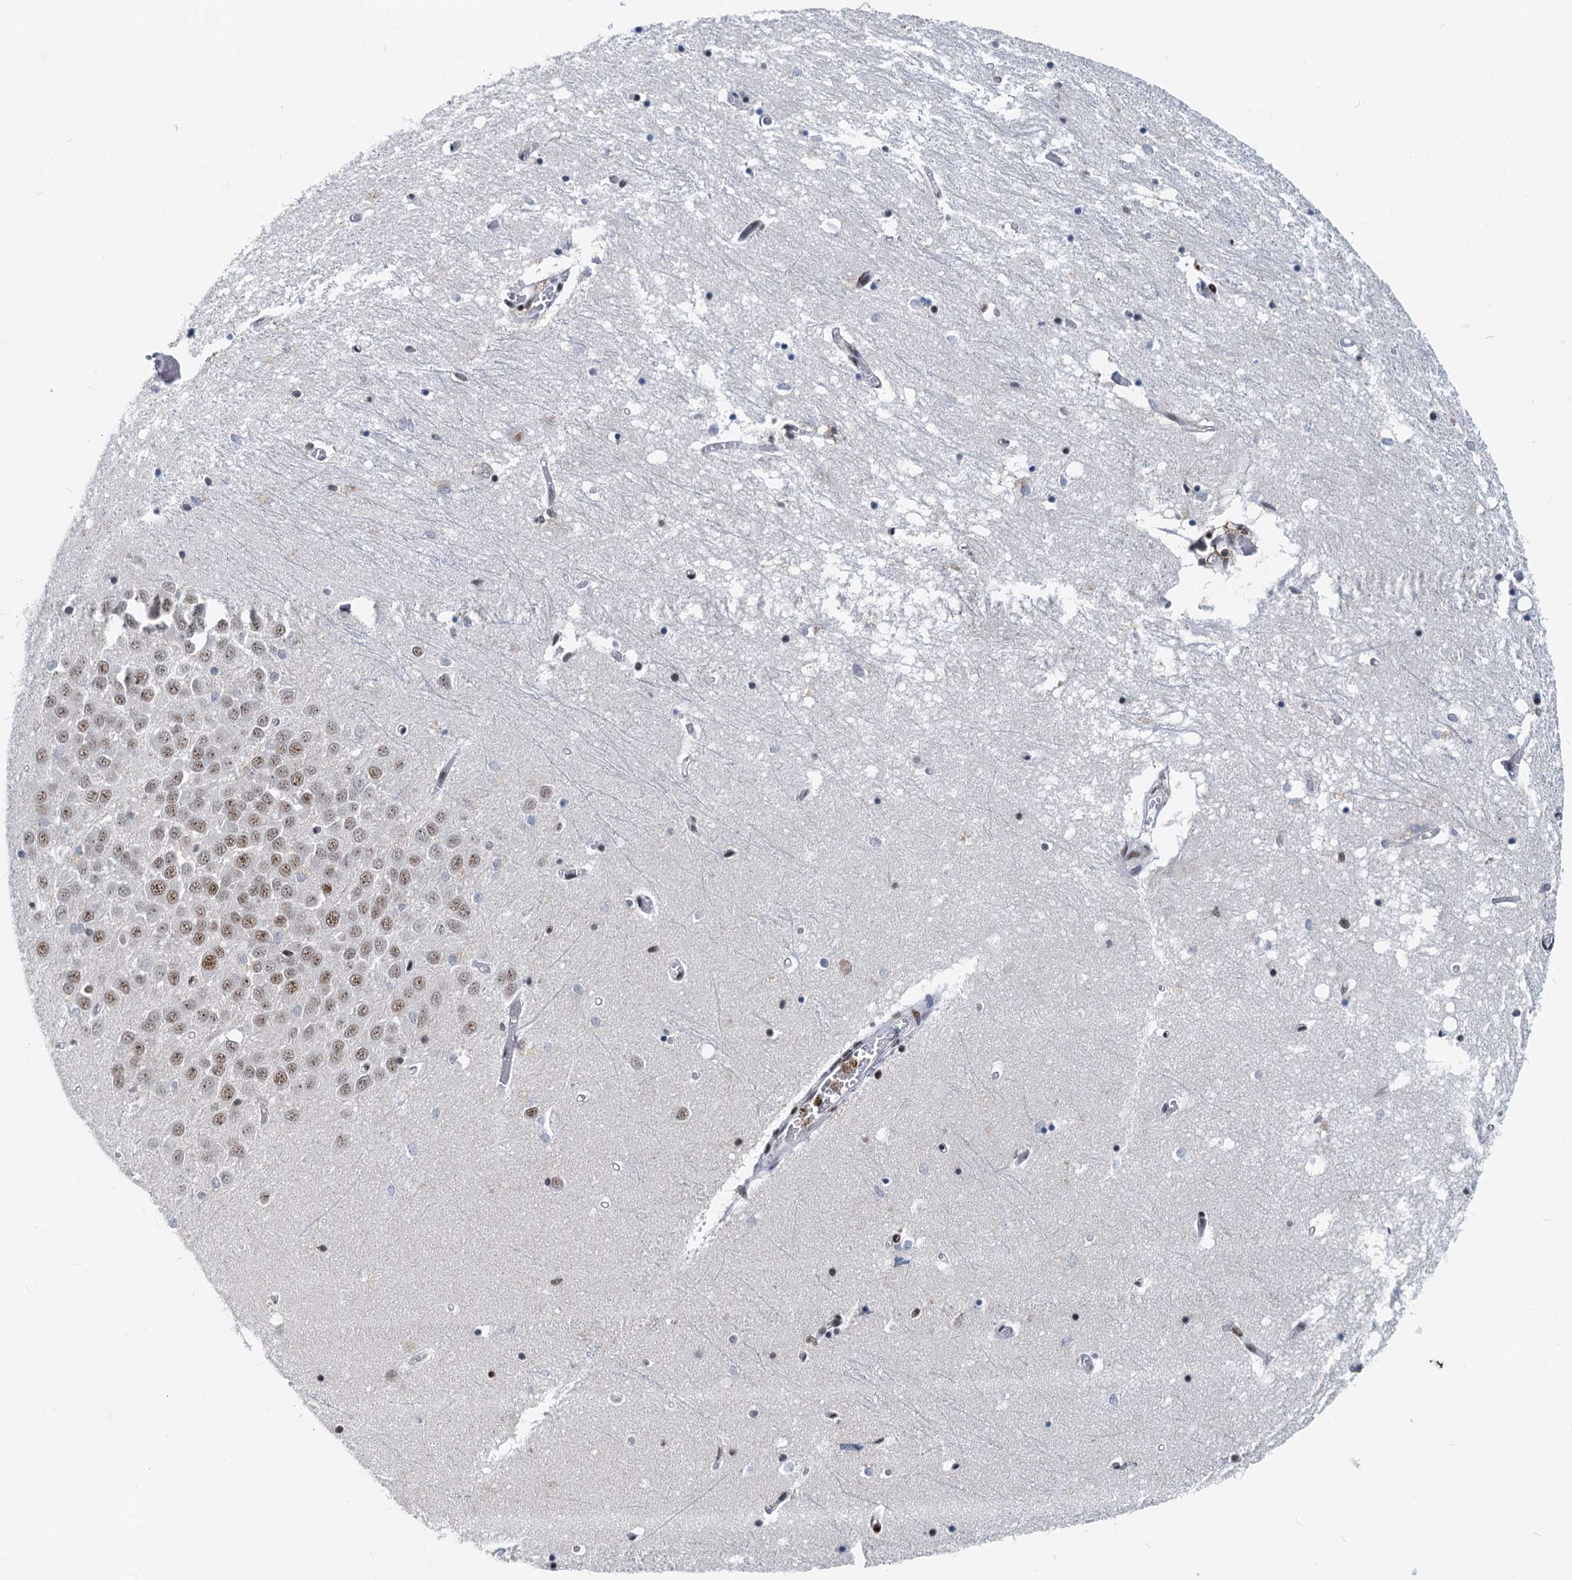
{"staining": {"intensity": "moderate", "quantity": "<25%", "location": "nuclear"}, "tissue": "hippocampus", "cell_type": "Glial cells", "image_type": "normal", "snomed": [{"axis": "morphology", "description": "Normal tissue, NOS"}, {"axis": "topography", "description": "Hippocampus"}], "caption": "High-magnification brightfield microscopy of normal hippocampus stained with DAB (brown) and counterstained with hematoxylin (blue). glial cells exhibit moderate nuclear staining is appreciated in about<25% of cells. Using DAB (brown) and hematoxylin (blue) stains, captured at high magnification using brightfield microscopy.", "gene": "RBM26", "patient": {"sex": "male", "age": 70}}